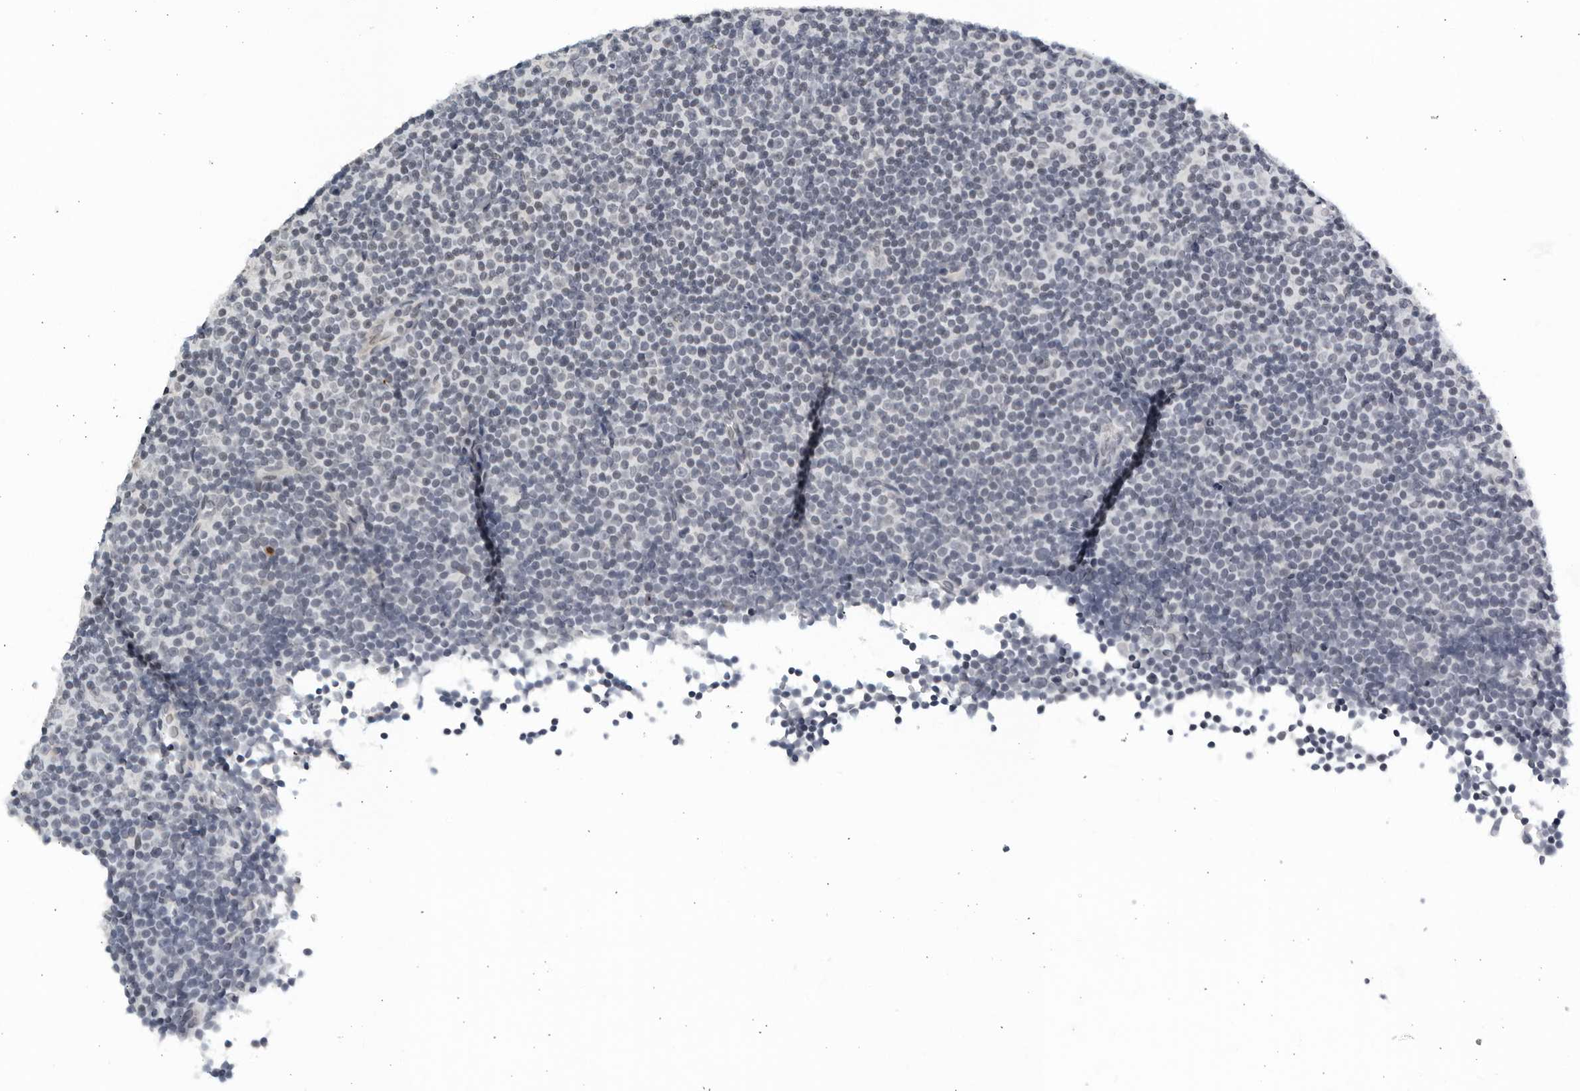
{"staining": {"intensity": "negative", "quantity": "none", "location": "none"}, "tissue": "lymphoma", "cell_type": "Tumor cells", "image_type": "cancer", "snomed": [{"axis": "morphology", "description": "Malignant lymphoma, non-Hodgkin's type, Low grade"}, {"axis": "topography", "description": "Lymph node"}], "caption": "There is no significant staining in tumor cells of malignant lymphoma, non-Hodgkin's type (low-grade). (DAB (3,3'-diaminobenzidine) immunohistochemistry, high magnification).", "gene": "KLK7", "patient": {"sex": "female", "age": 67}}